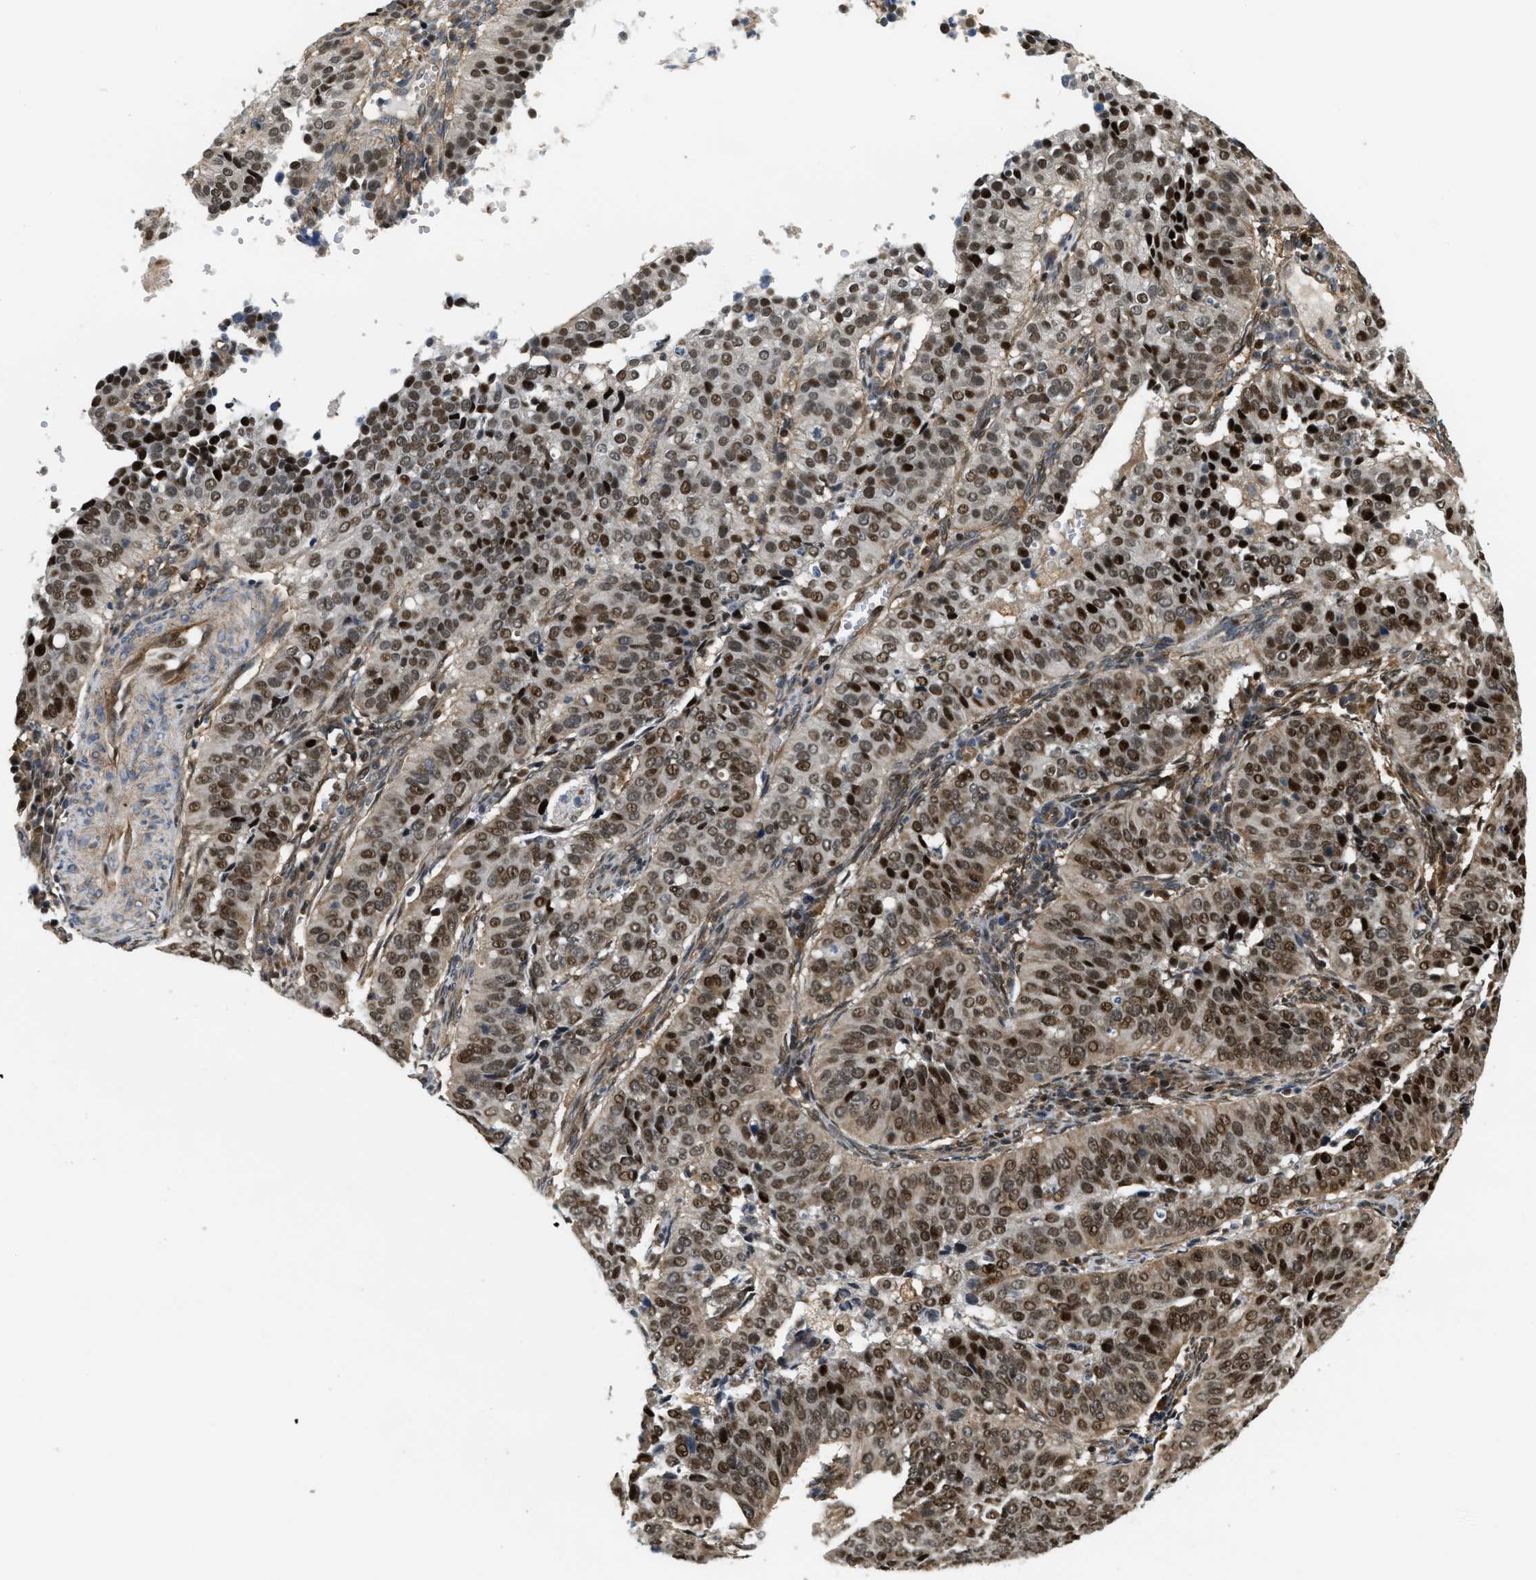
{"staining": {"intensity": "strong", "quantity": ">75%", "location": "nuclear"}, "tissue": "cervical cancer", "cell_type": "Tumor cells", "image_type": "cancer", "snomed": [{"axis": "morphology", "description": "Normal tissue, NOS"}, {"axis": "morphology", "description": "Squamous cell carcinoma, NOS"}, {"axis": "topography", "description": "Cervix"}], "caption": "Brown immunohistochemical staining in human cervical squamous cell carcinoma exhibits strong nuclear staining in about >75% of tumor cells.", "gene": "LTA4H", "patient": {"sex": "female", "age": 39}}